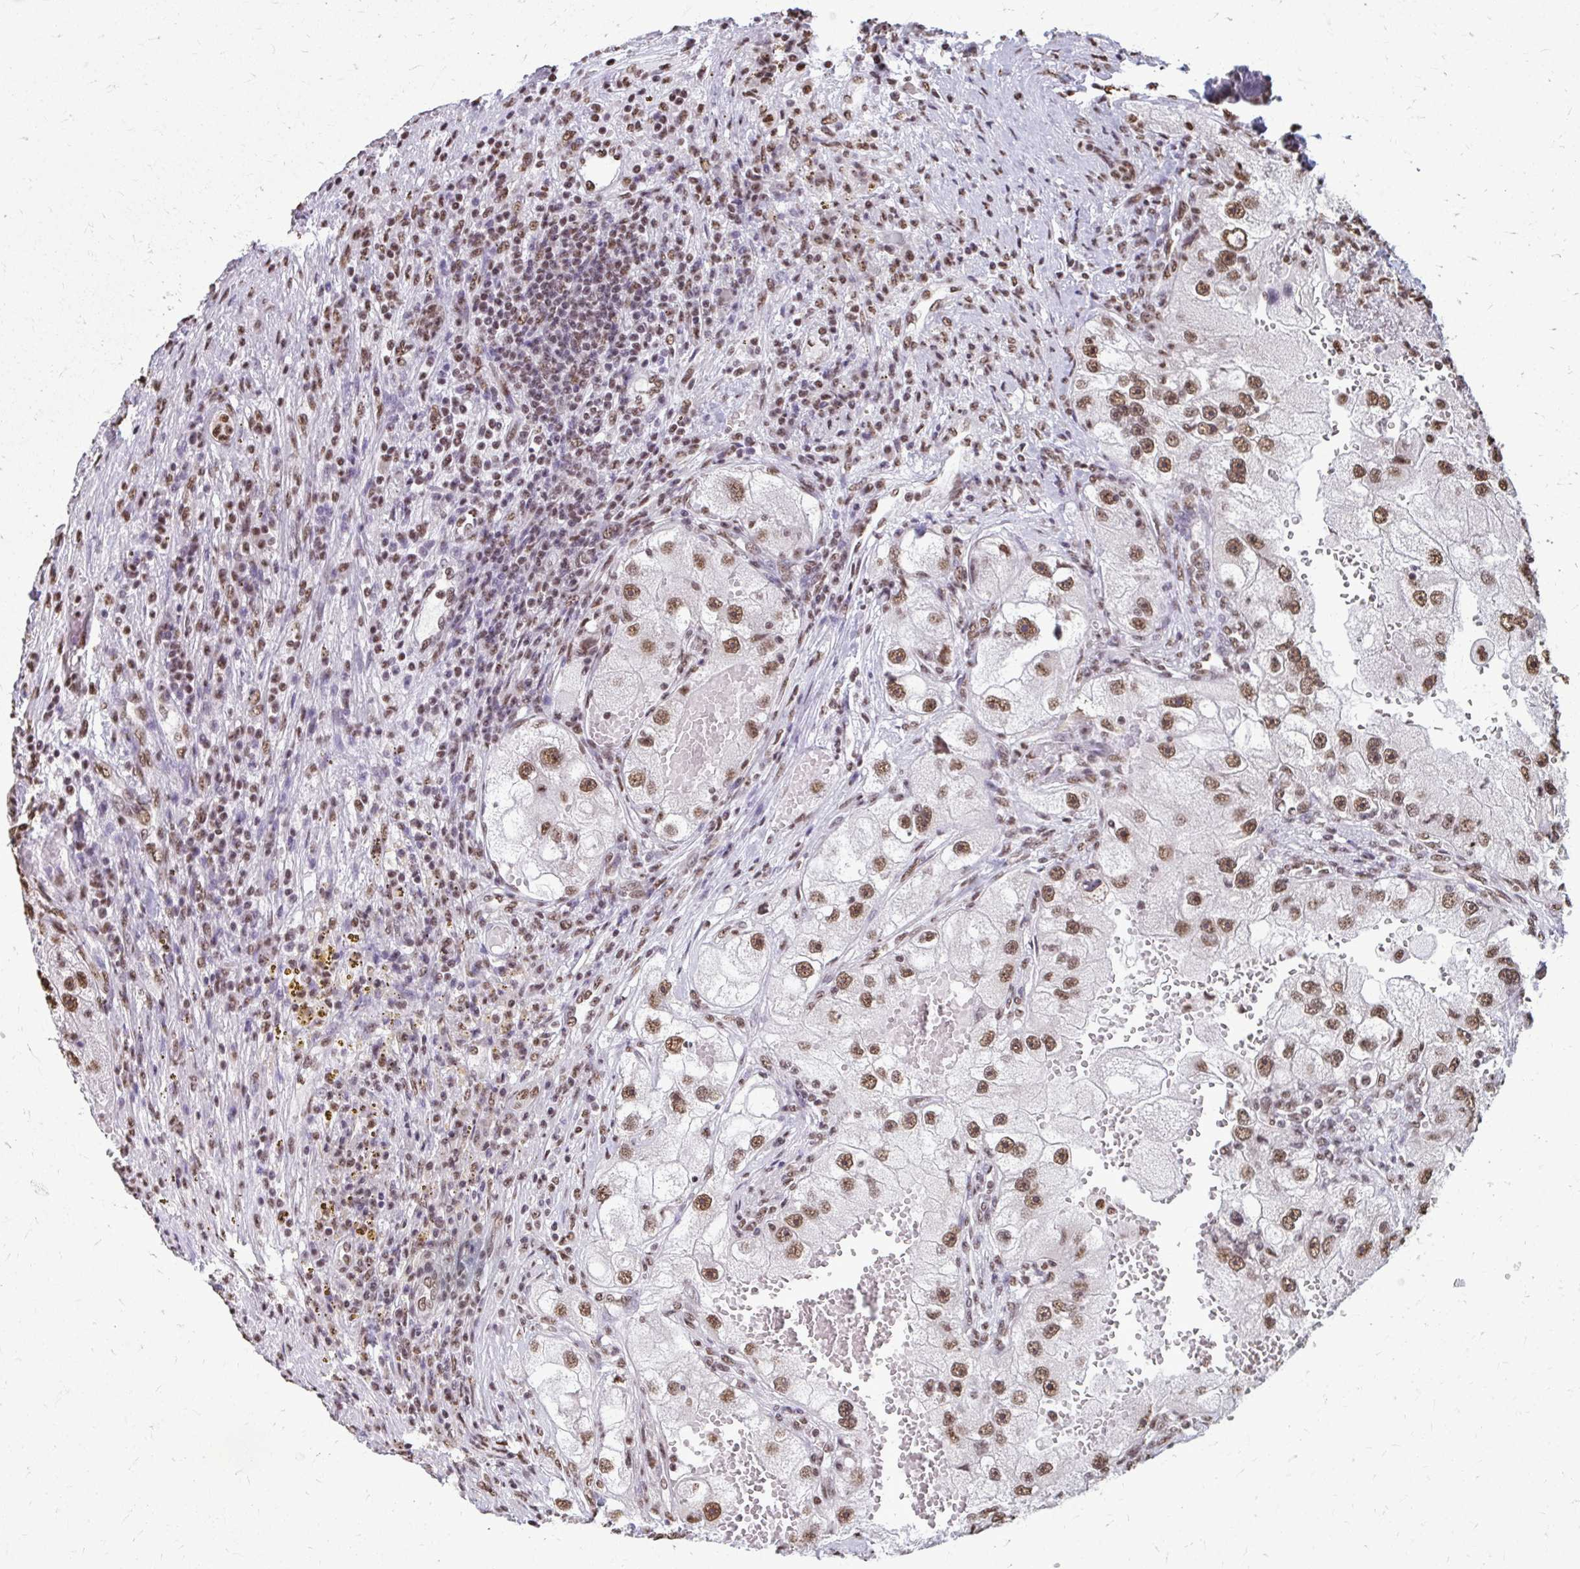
{"staining": {"intensity": "moderate", "quantity": ">75%", "location": "nuclear"}, "tissue": "renal cancer", "cell_type": "Tumor cells", "image_type": "cancer", "snomed": [{"axis": "morphology", "description": "Adenocarcinoma, NOS"}, {"axis": "topography", "description": "Kidney"}], "caption": "Human renal cancer (adenocarcinoma) stained with a protein marker shows moderate staining in tumor cells.", "gene": "SNRPA", "patient": {"sex": "male", "age": 63}}